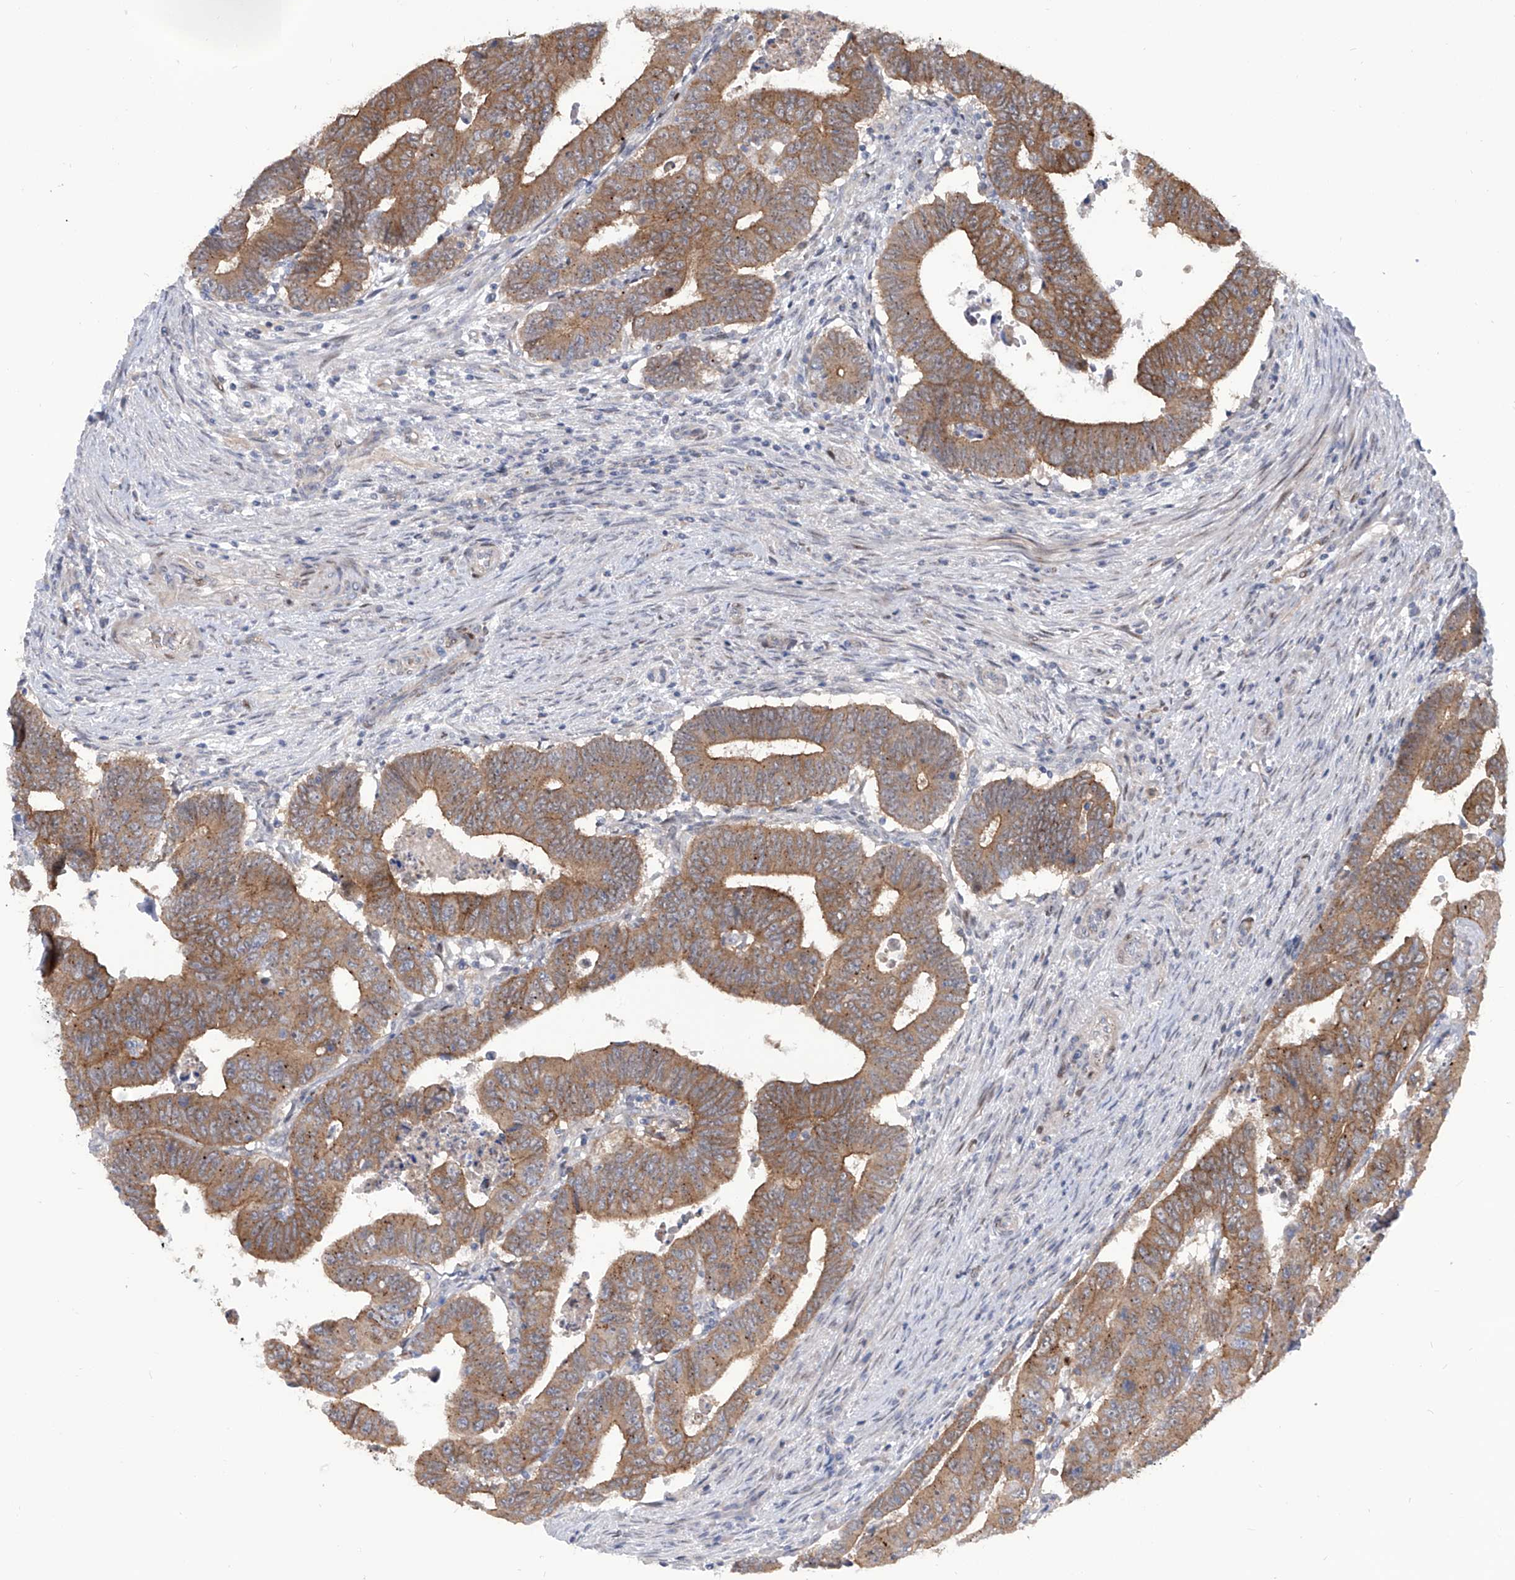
{"staining": {"intensity": "moderate", "quantity": ">75%", "location": "cytoplasmic/membranous"}, "tissue": "colorectal cancer", "cell_type": "Tumor cells", "image_type": "cancer", "snomed": [{"axis": "morphology", "description": "Normal tissue, NOS"}, {"axis": "morphology", "description": "Adenocarcinoma, NOS"}, {"axis": "topography", "description": "Rectum"}], "caption": "IHC of colorectal cancer exhibits medium levels of moderate cytoplasmic/membranous positivity in approximately >75% of tumor cells.", "gene": "LRRC1", "patient": {"sex": "female", "age": 65}}